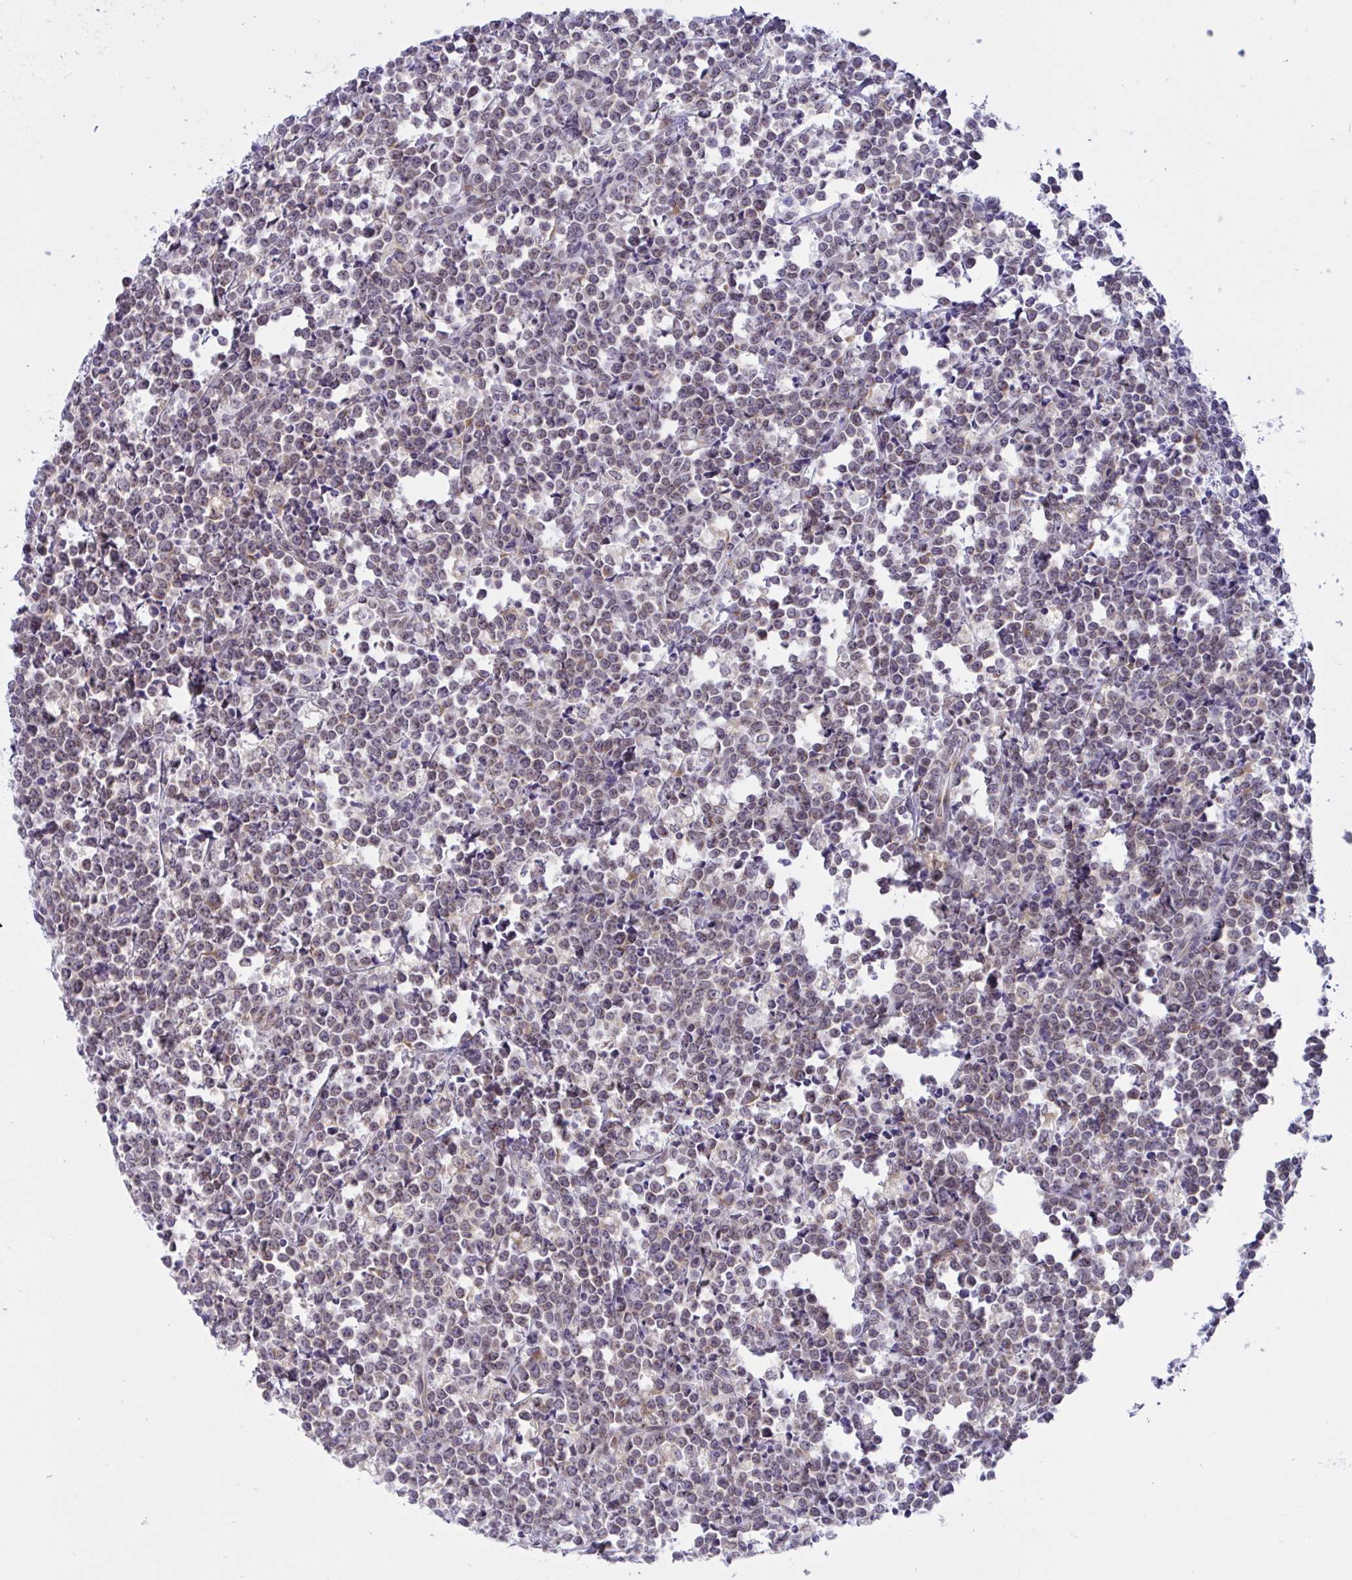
{"staining": {"intensity": "weak", "quantity": "25%-75%", "location": "cytoplasmic/membranous"}, "tissue": "lymphoma", "cell_type": "Tumor cells", "image_type": "cancer", "snomed": [{"axis": "morphology", "description": "Malignant lymphoma, non-Hodgkin's type, High grade"}, {"axis": "topography", "description": "Small intestine"}], "caption": "Approximately 25%-75% of tumor cells in human malignant lymphoma, non-Hodgkin's type (high-grade) show weak cytoplasmic/membranous protein positivity as visualized by brown immunohistochemical staining.", "gene": "CAMLG", "patient": {"sex": "female", "age": 56}}